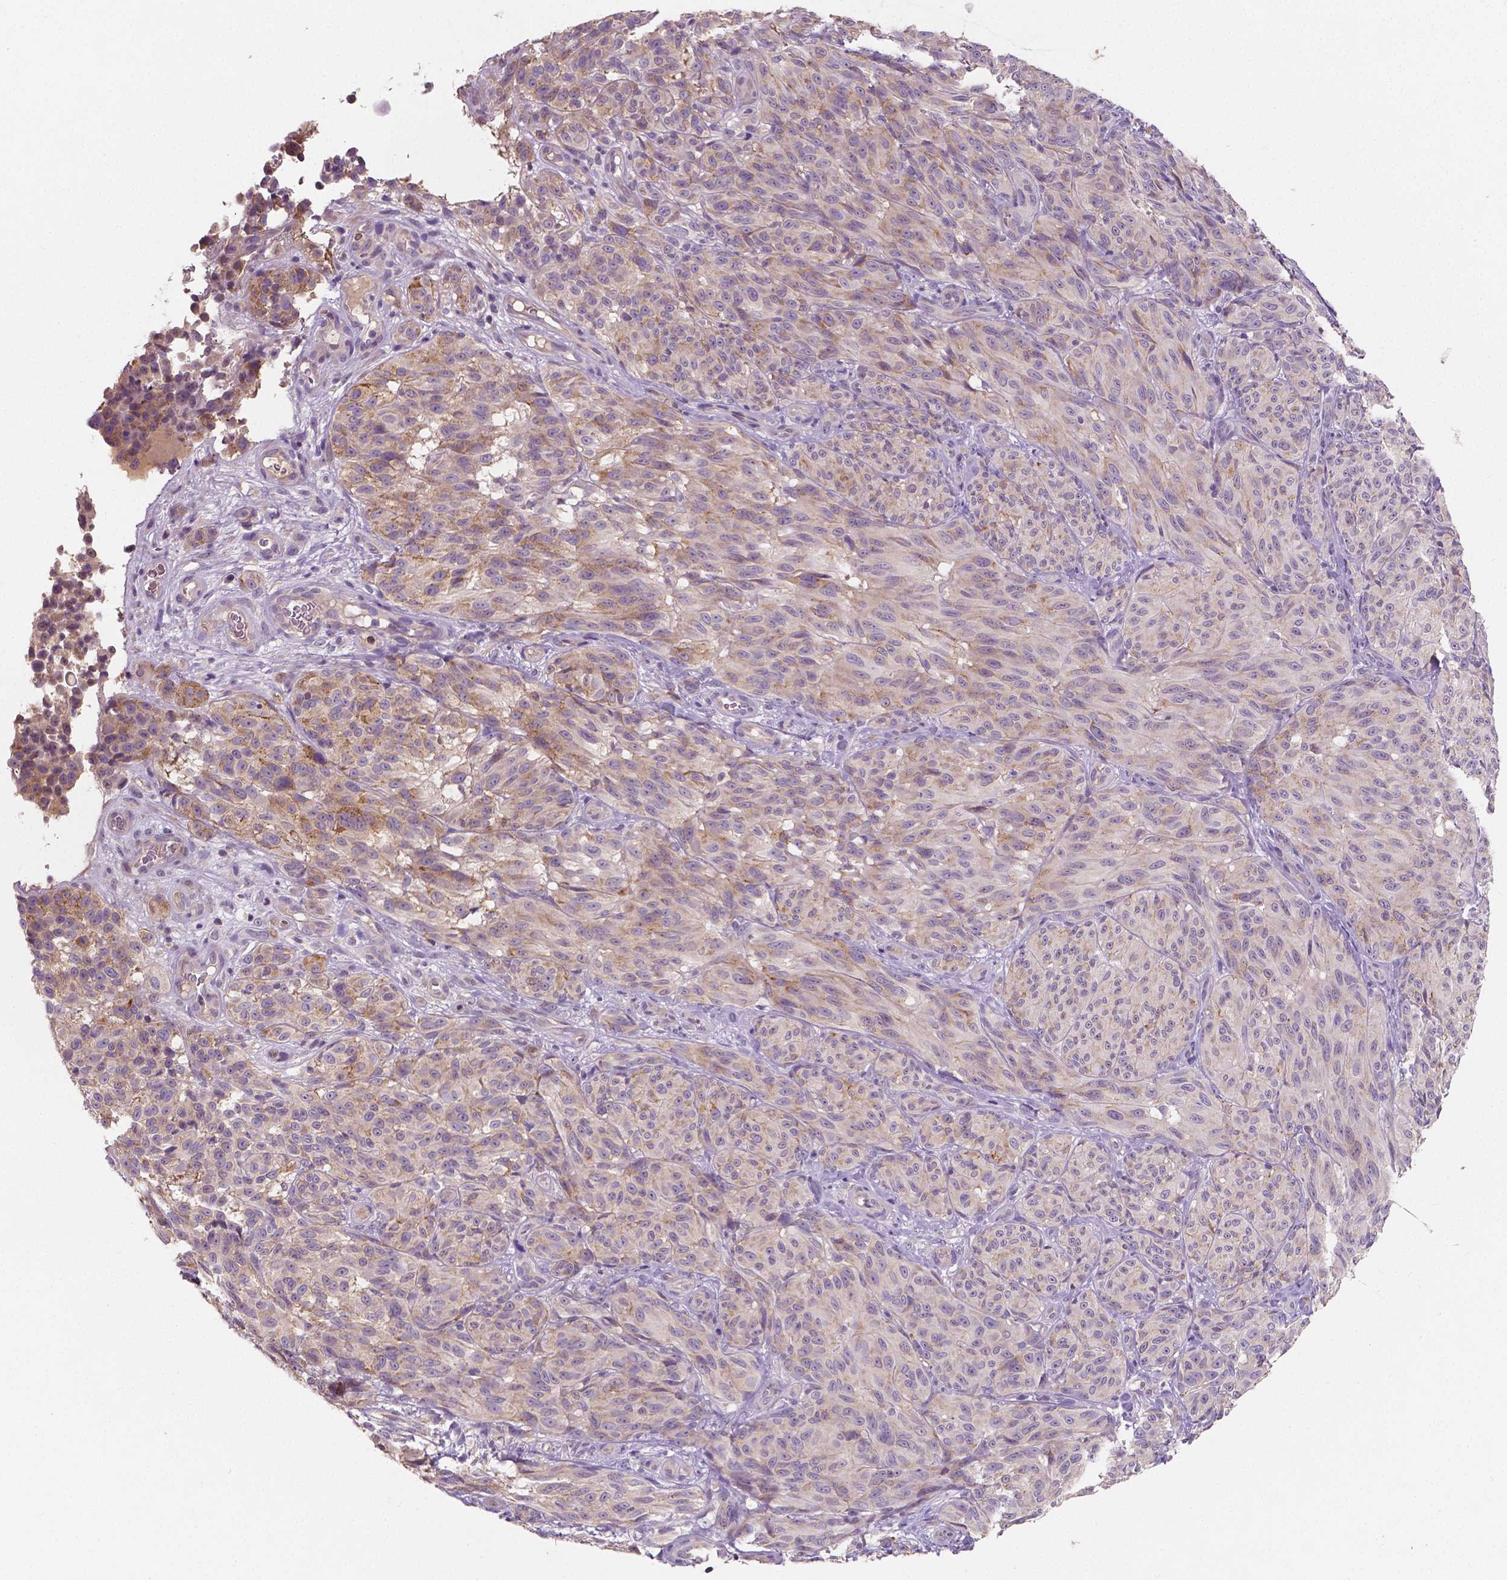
{"staining": {"intensity": "weak", "quantity": "25%-75%", "location": "cytoplasmic/membranous"}, "tissue": "melanoma", "cell_type": "Tumor cells", "image_type": "cancer", "snomed": [{"axis": "morphology", "description": "Malignant melanoma, NOS"}, {"axis": "topography", "description": "Skin"}], "caption": "Malignant melanoma tissue displays weak cytoplasmic/membranous positivity in approximately 25%-75% of tumor cells", "gene": "LSM14B", "patient": {"sex": "female", "age": 85}}